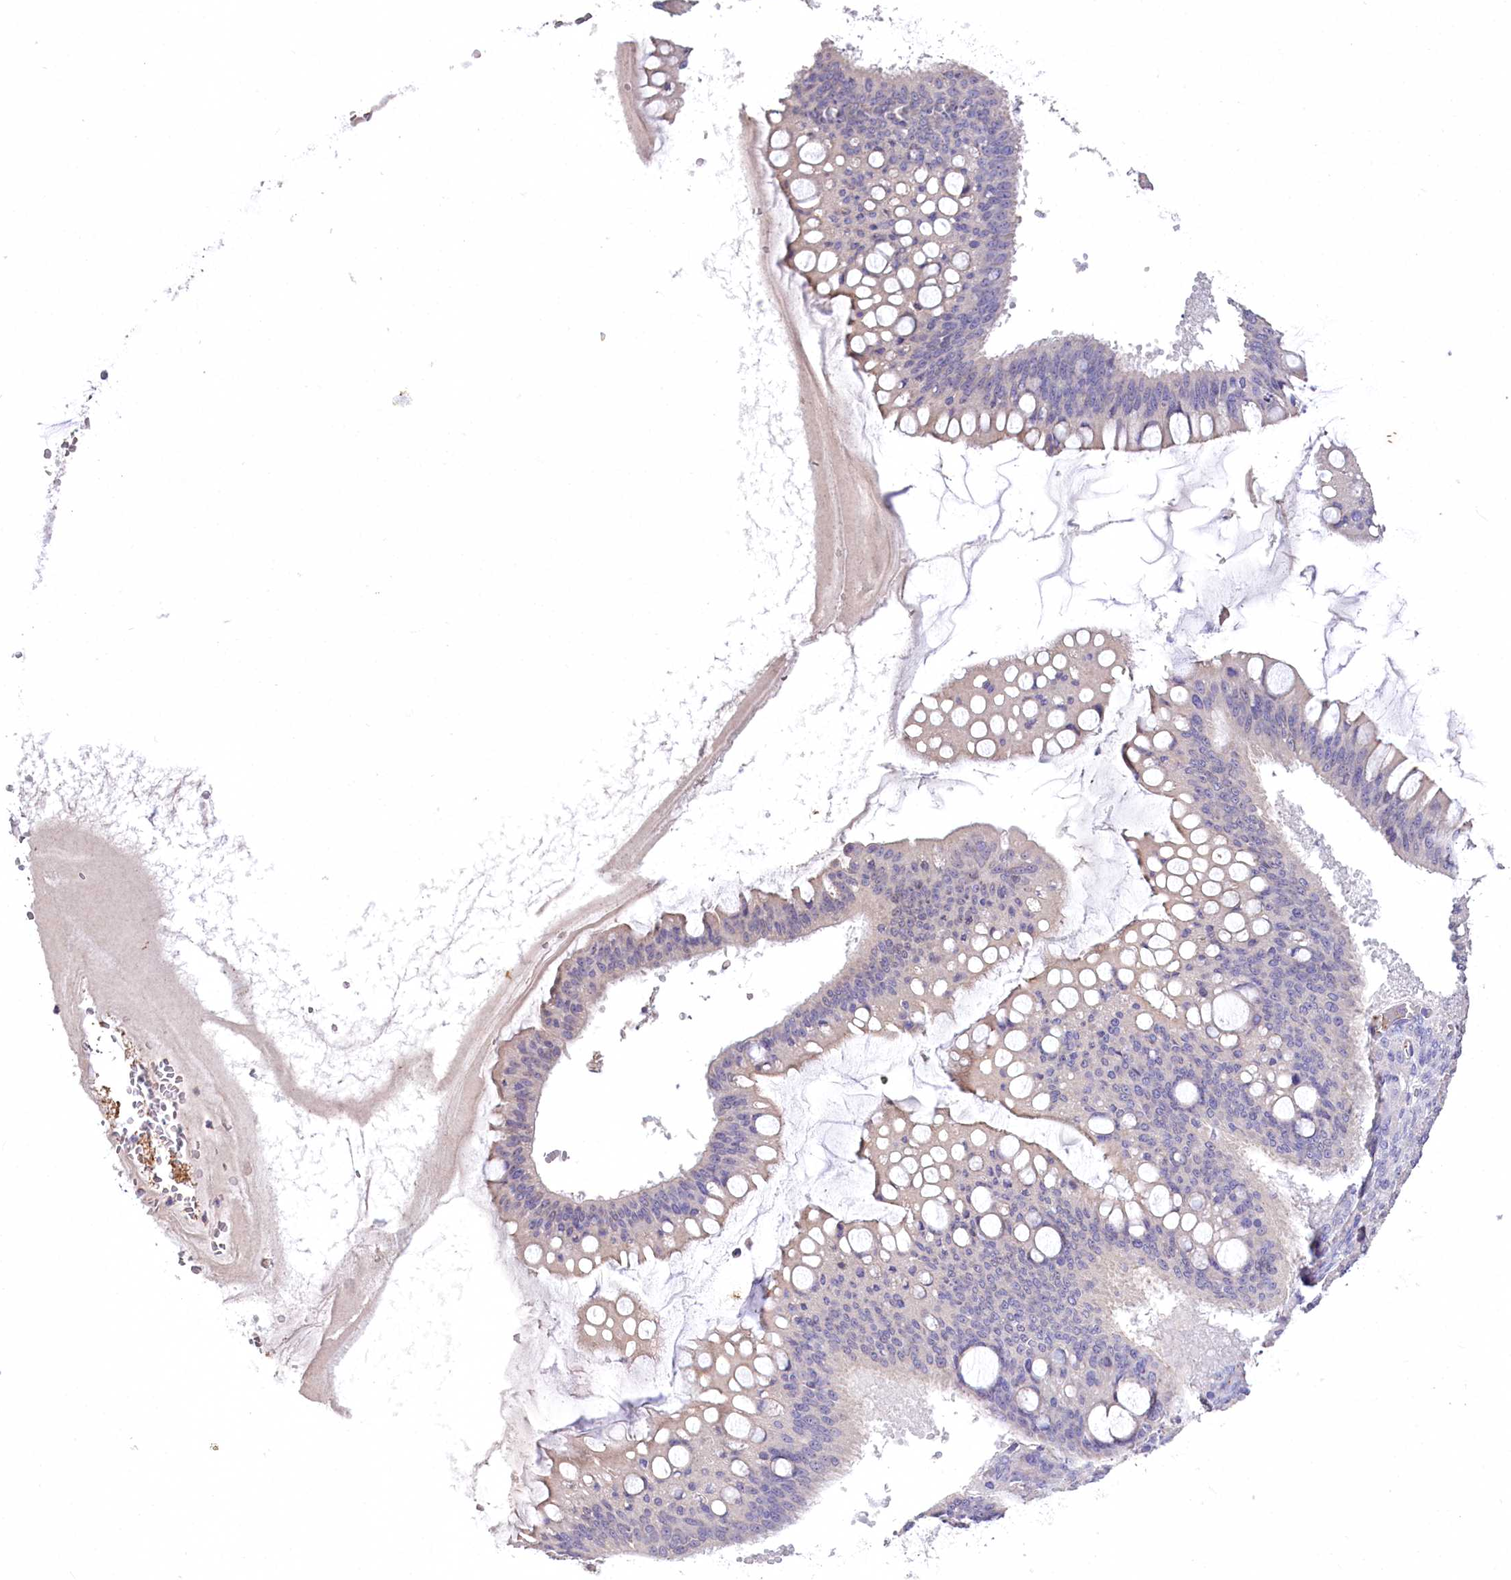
{"staining": {"intensity": "weak", "quantity": "<25%", "location": "cytoplasmic/membranous"}, "tissue": "ovarian cancer", "cell_type": "Tumor cells", "image_type": "cancer", "snomed": [{"axis": "morphology", "description": "Cystadenocarcinoma, mucinous, NOS"}, {"axis": "topography", "description": "Ovary"}], "caption": "High magnification brightfield microscopy of mucinous cystadenocarcinoma (ovarian) stained with DAB (brown) and counterstained with hematoxylin (blue): tumor cells show no significant expression.", "gene": "RDH16", "patient": {"sex": "female", "age": 73}}